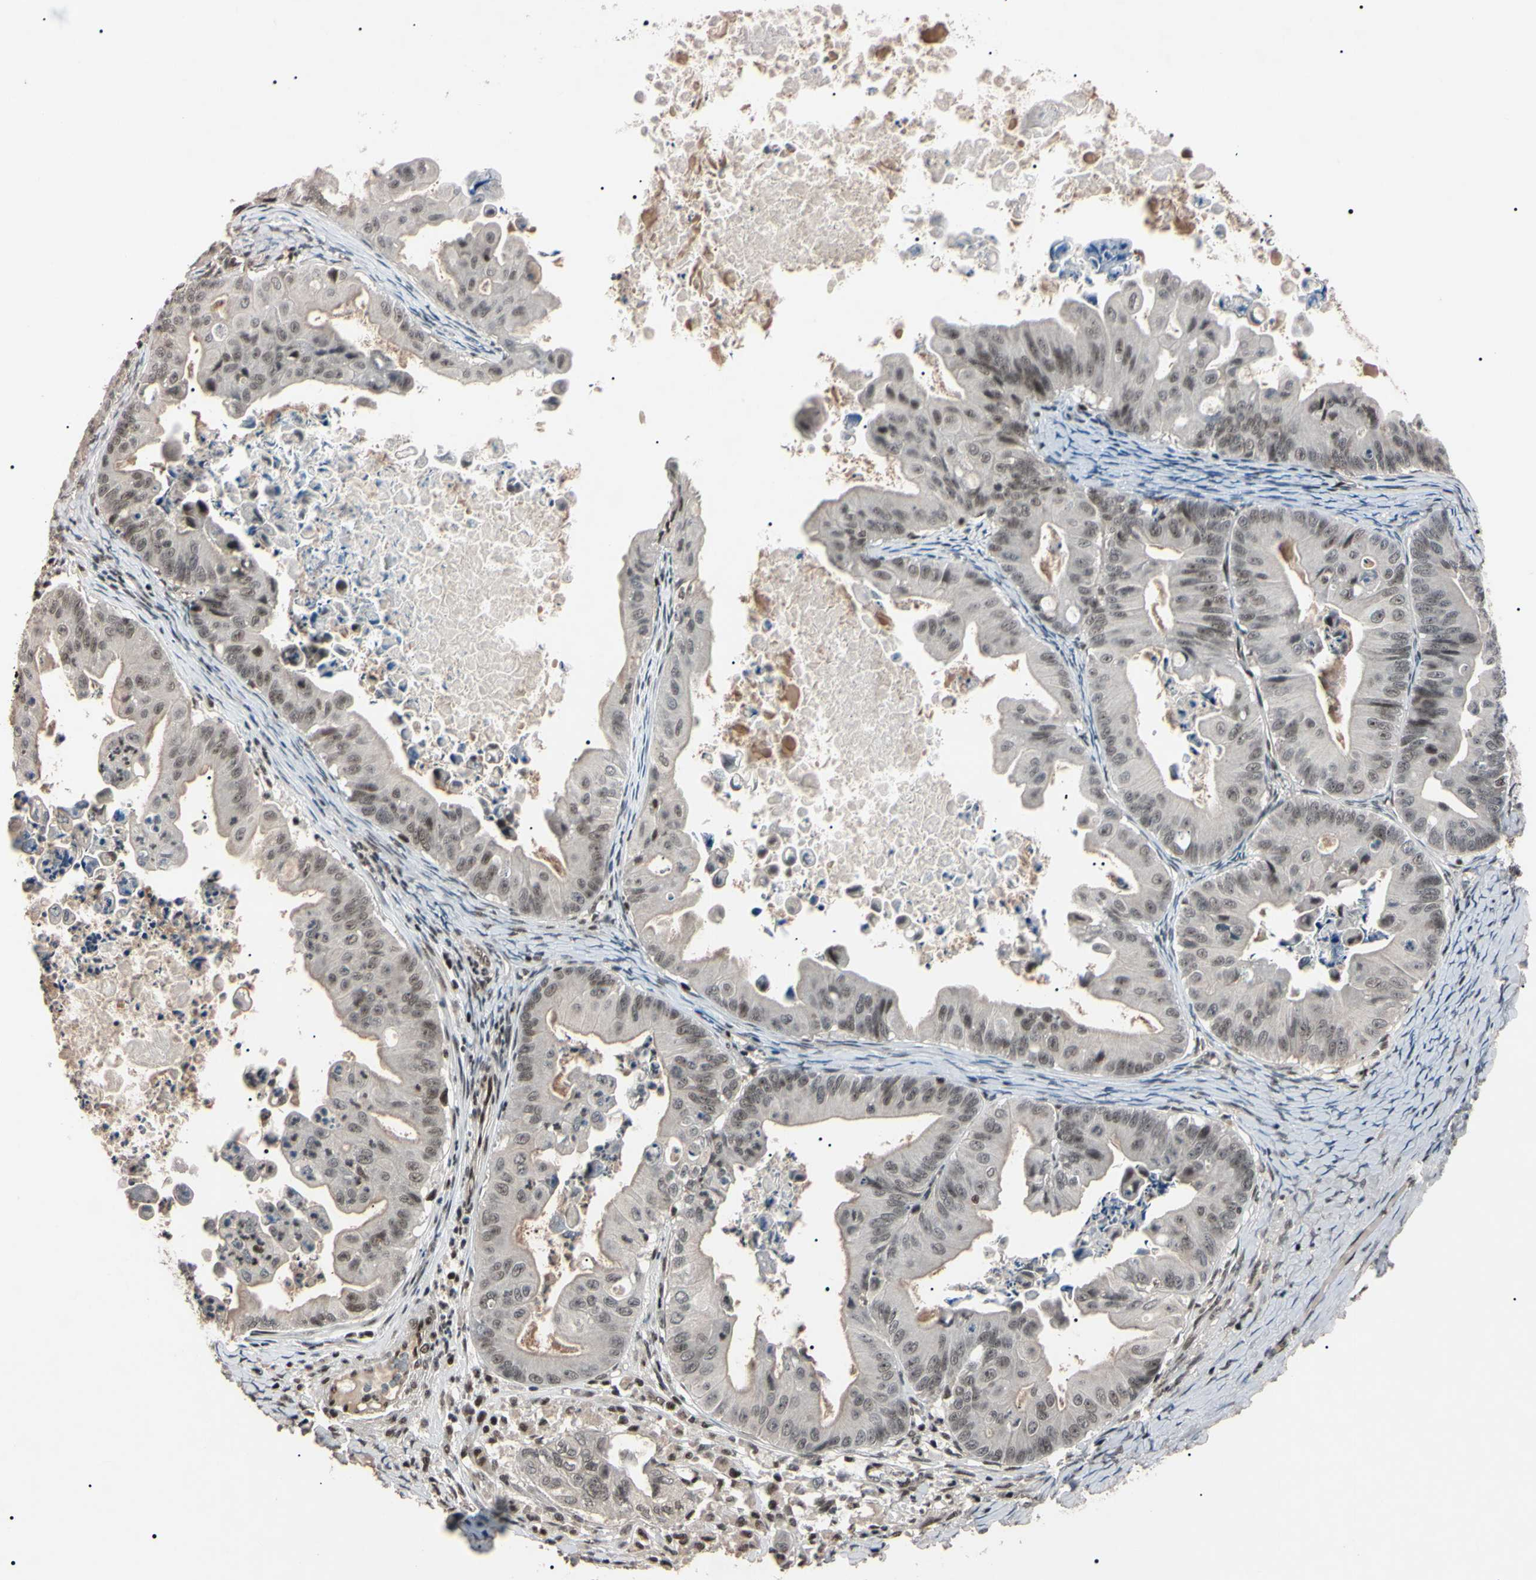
{"staining": {"intensity": "weak", "quantity": "25%-75%", "location": "nuclear"}, "tissue": "ovarian cancer", "cell_type": "Tumor cells", "image_type": "cancer", "snomed": [{"axis": "morphology", "description": "Cystadenocarcinoma, mucinous, NOS"}, {"axis": "topography", "description": "Ovary"}], "caption": "A brown stain shows weak nuclear expression of a protein in human mucinous cystadenocarcinoma (ovarian) tumor cells. (IHC, brightfield microscopy, high magnification).", "gene": "YY1", "patient": {"sex": "female", "age": 37}}